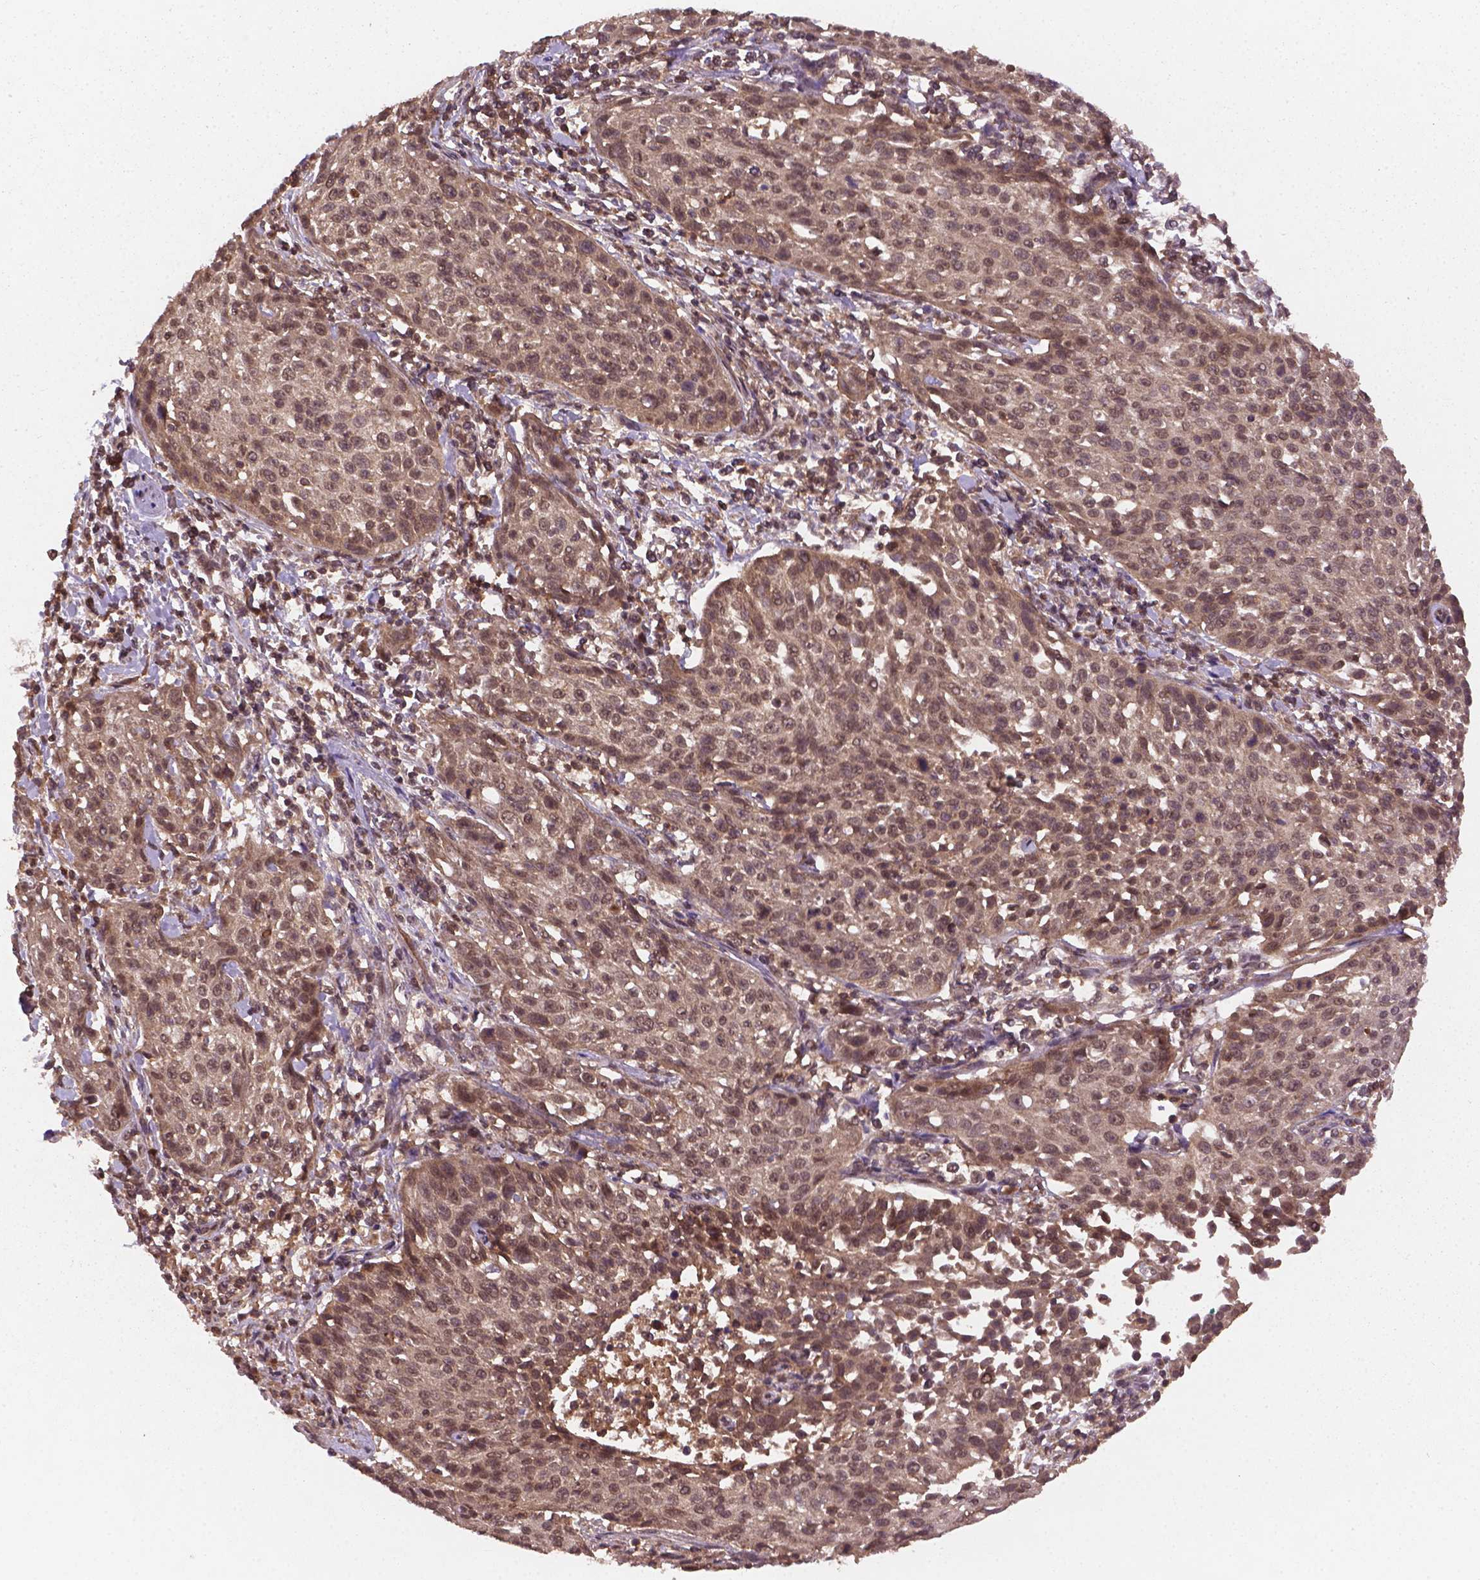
{"staining": {"intensity": "moderate", "quantity": ">75%", "location": "nuclear"}, "tissue": "cervical cancer", "cell_type": "Tumor cells", "image_type": "cancer", "snomed": [{"axis": "morphology", "description": "Squamous cell carcinoma, NOS"}, {"axis": "topography", "description": "Cervix"}], "caption": "IHC staining of squamous cell carcinoma (cervical), which exhibits medium levels of moderate nuclear positivity in approximately >75% of tumor cells indicating moderate nuclear protein staining. The staining was performed using DAB (brown) for protein detection and nuclei were counterstained in hematoxylin (blue).", "gene": "NIPAL2", "patient": {"sex": "female", "age": 26}}